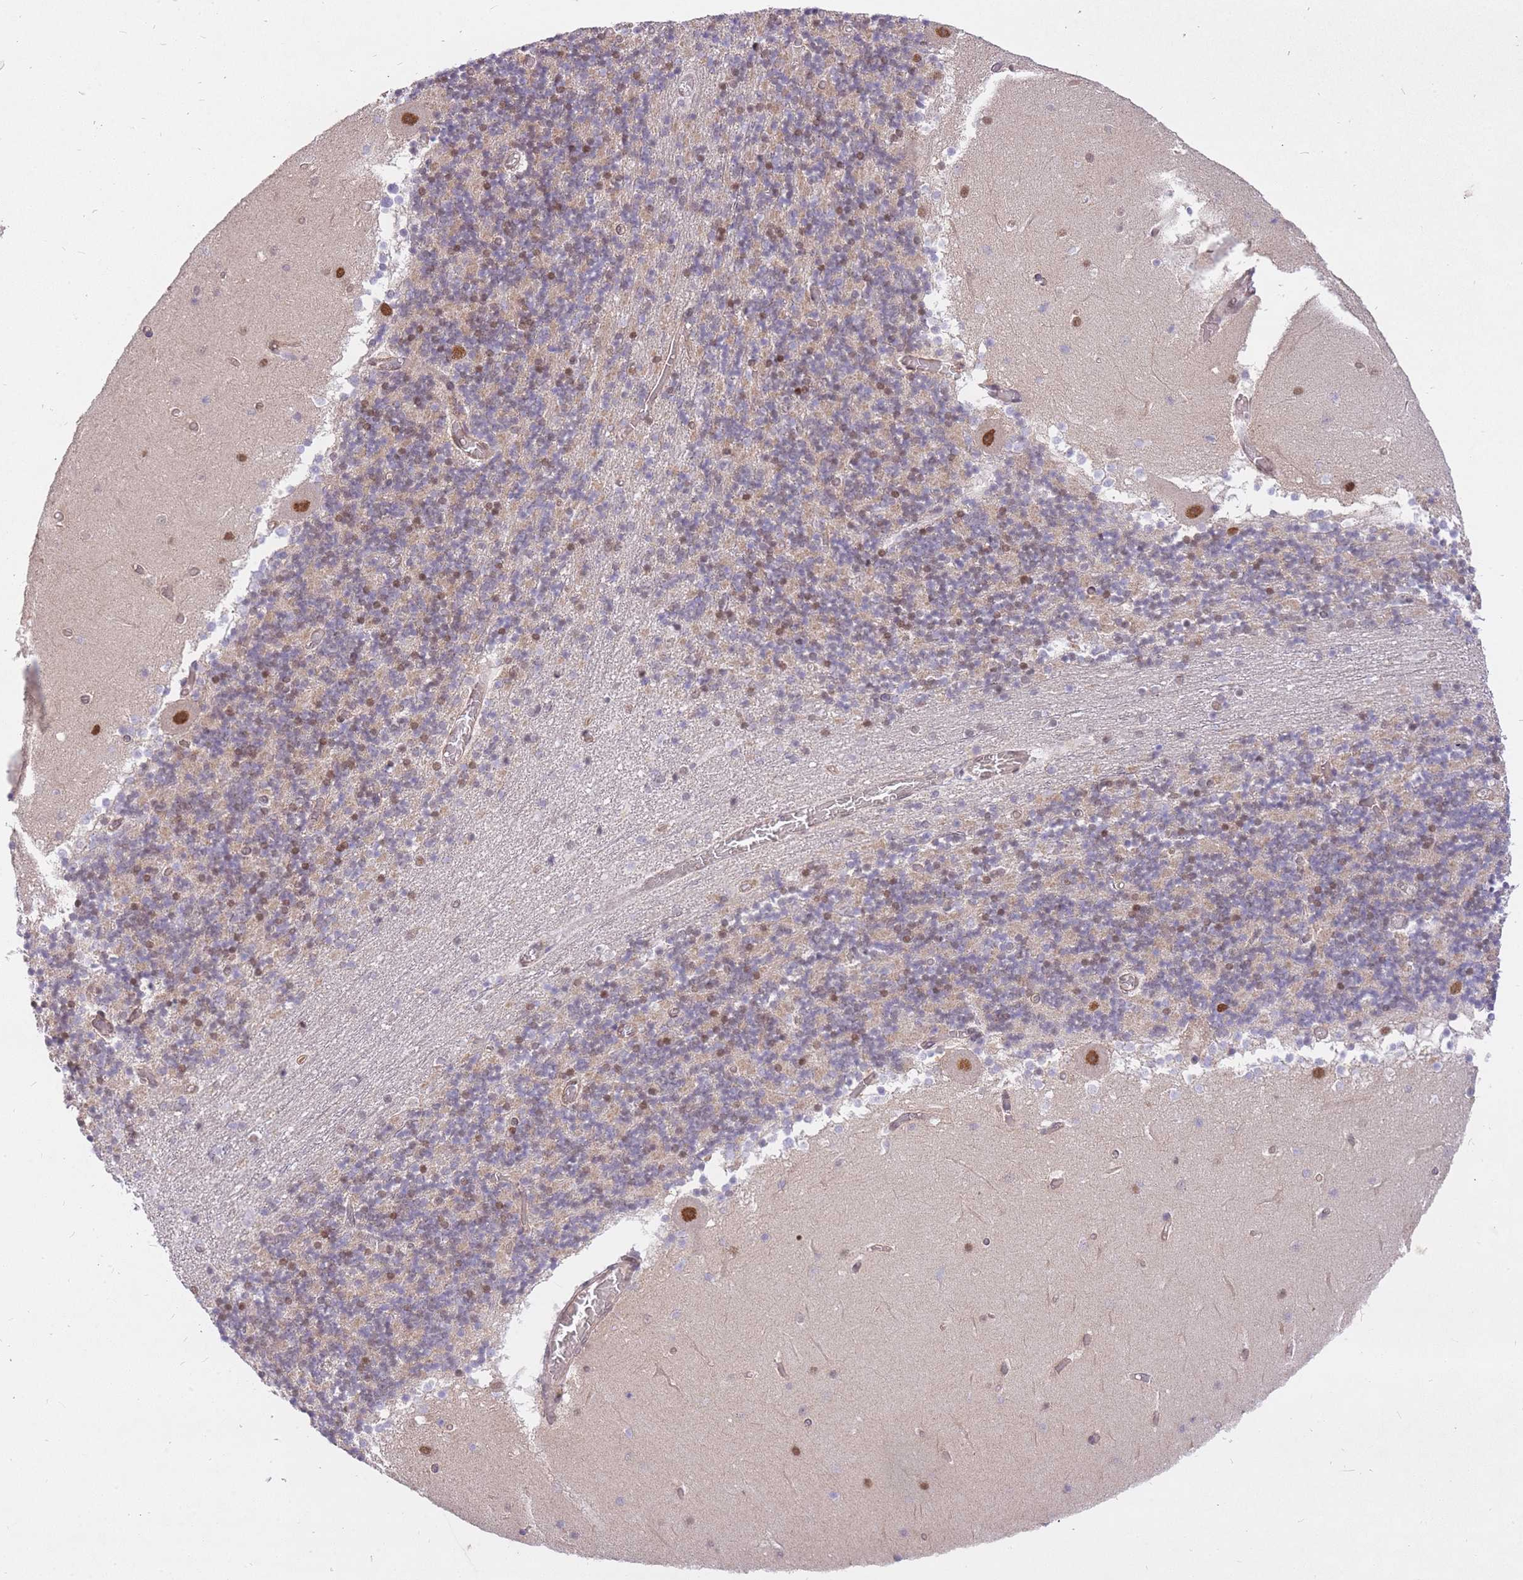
{"staining": {"intensity": "moderate", "quantity": "25%-75%", "location": "nuclear"}, "tissue": "cerebellum", "cell_type": "Cells in granular layer", "image_type": "normal", "snomed": [{"axis": "morphology", "description": "Normal tissue, NOS"}, {"axis": "topography", "description": "Cerebellum"}], "caption": "Cerebellum stained with a brown dye displays moderate nuclear positive positivity in about 25%-75% of cells in granular layer.", "gene": "TLE2", "patient": {"sex": "female", "age": 28}}